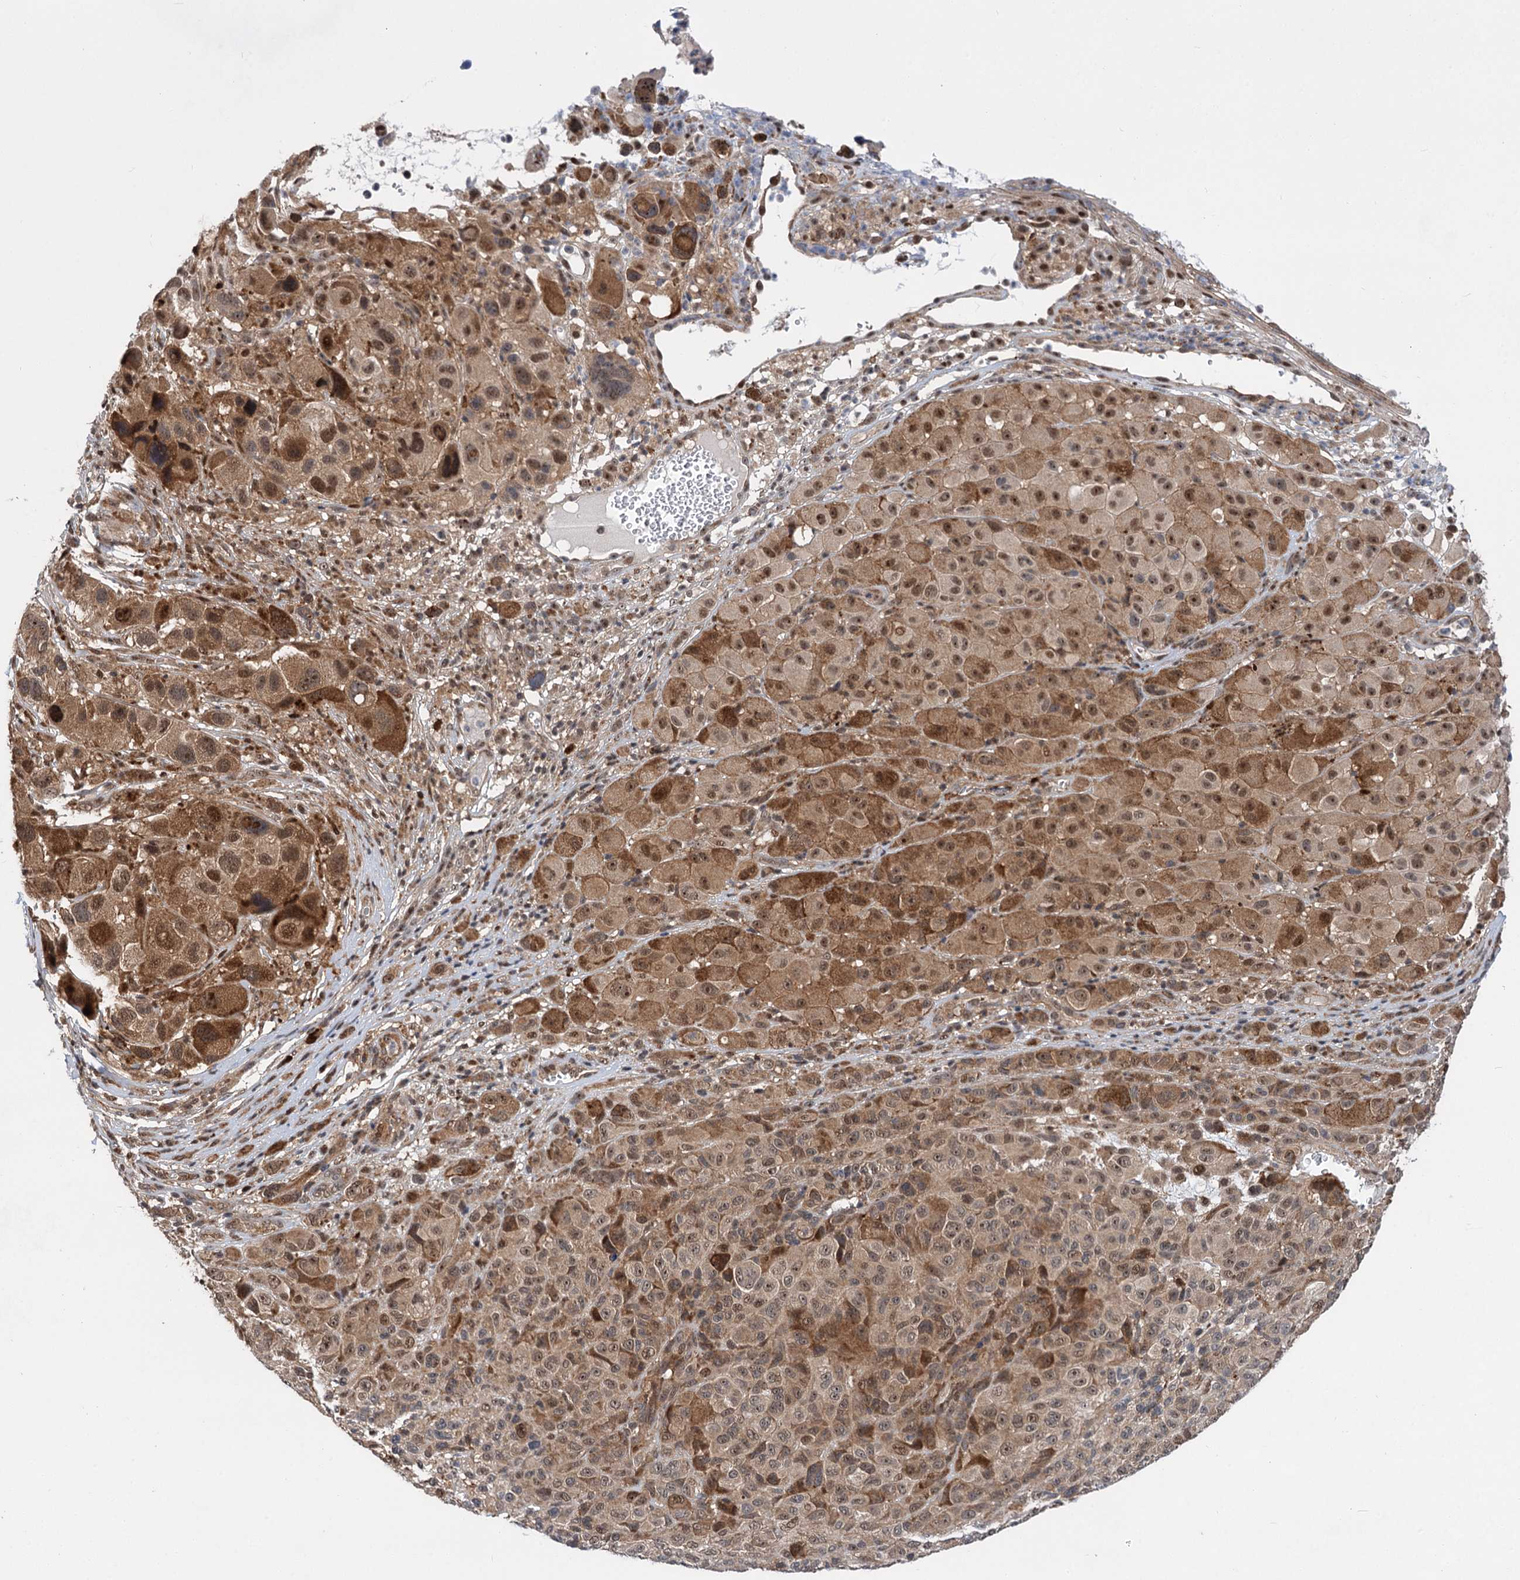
{"staining": {"intensity": "moderate", "quantity": ">75%", "location": "cytoplasmic/membranous,nuclear"}, "tissue": "melanoma", "cell_type": "Tumor cells", "image_type": "cancer", "snomed": [{"axis": "morphology", "description": "Malignant melanoma, NOS"}, {"axis": "topography", "description": "Skin of trunk"}], "caption": "Malignant melanoma stained with DAB IHC displays medium levels of moderate cytoplasmic/membranous and nuclear positivity in approximately >75% of tumor cells.", "gene": "GPBP1", "patient": {"sex": "male", "age": 71}}